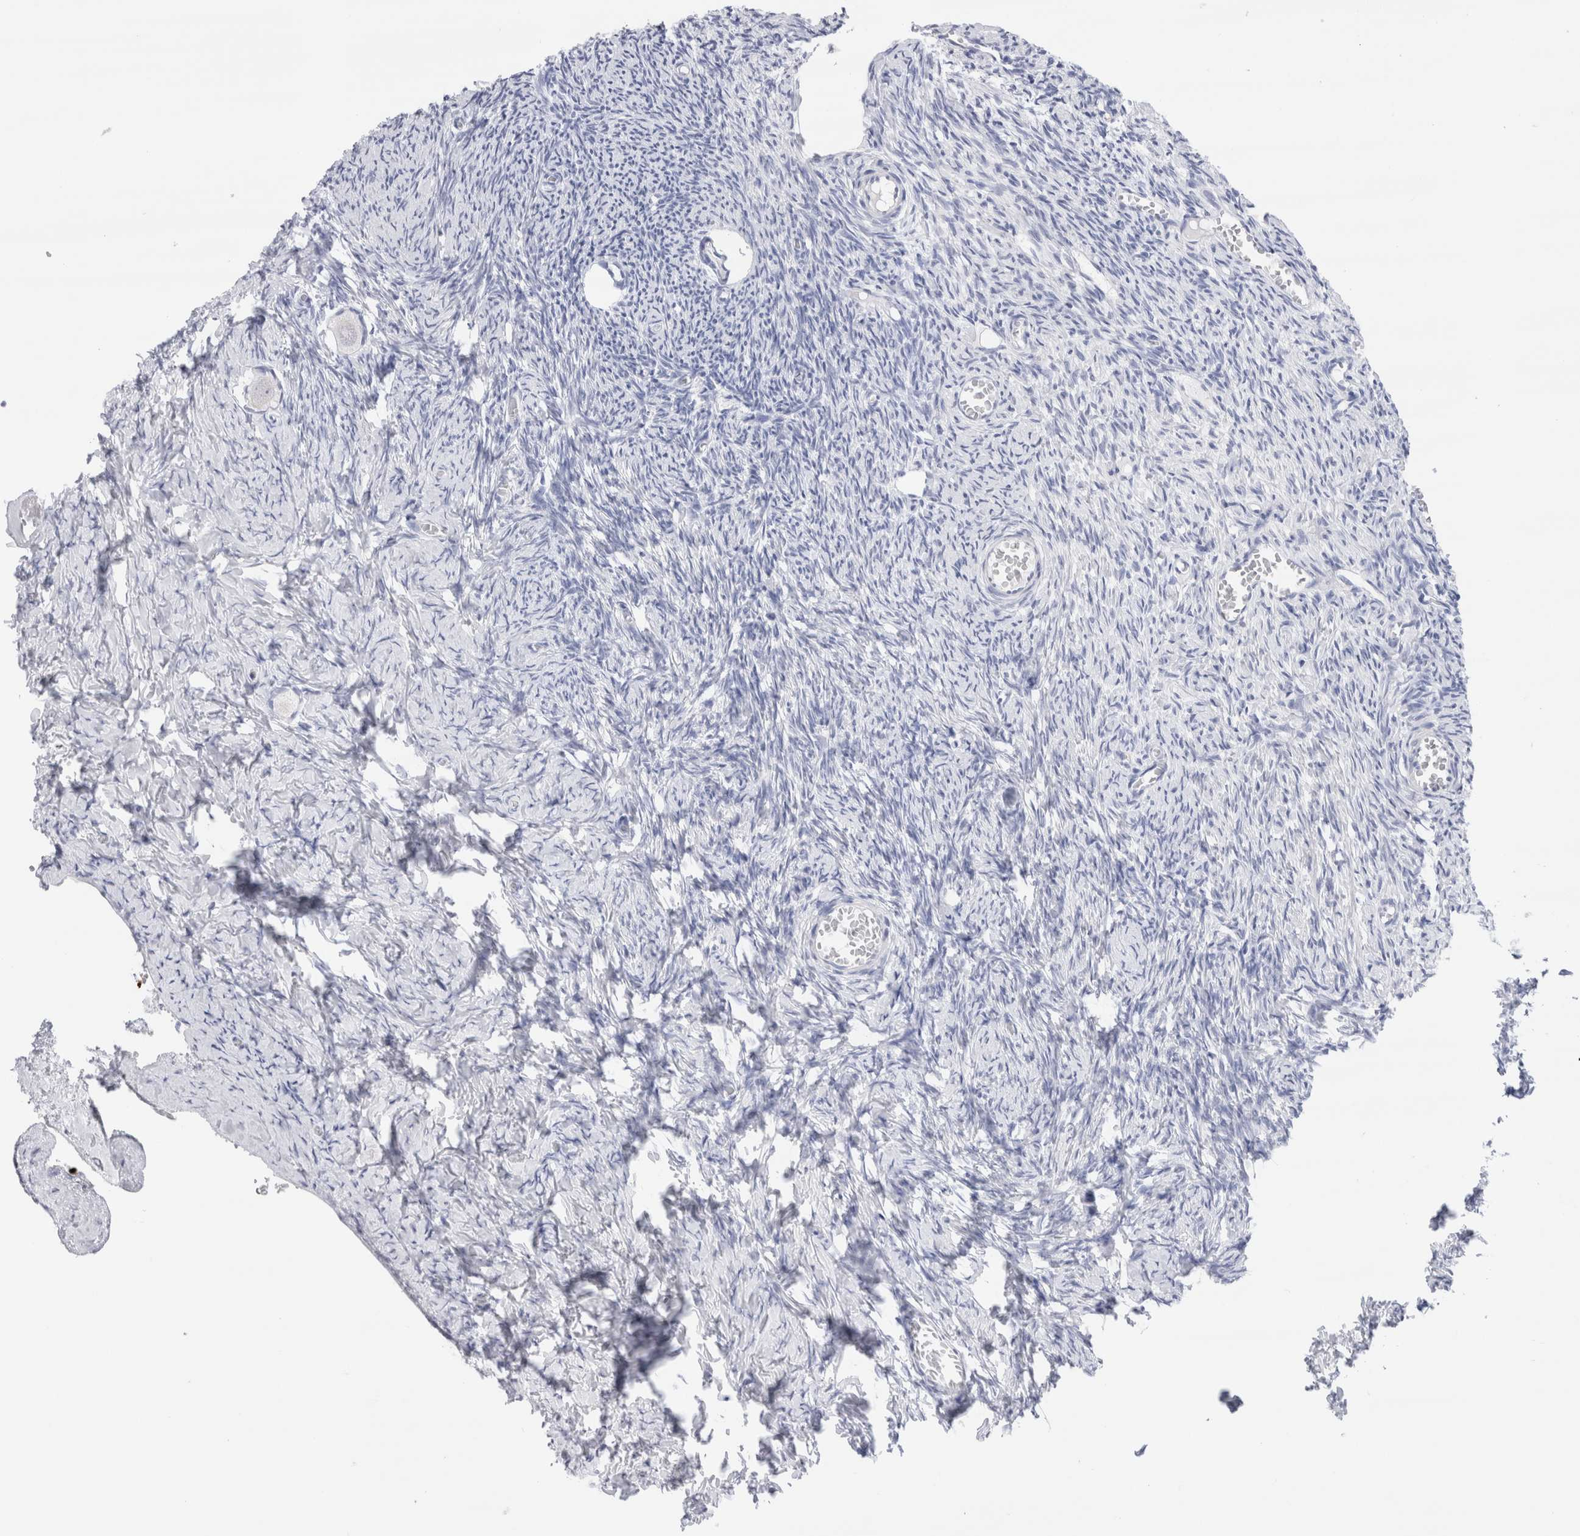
{"staining": {"intensity": "negative", "quantity": "none", "location": "none"}, "tissue": "ovary", "cell_type": "Follicle cells", "image_type": "normal", "snomed": [{"axis": "morphology", "description": "Normal tissue, NOS"}, {"axis": "topography", "description": "Ovary"}], "caption": "Micrograph shows no significant protein staining in follicle cells of unremarkable ovary.", "gene": "SLC10A5", "patient": {"sex": "female", "age": 27}}